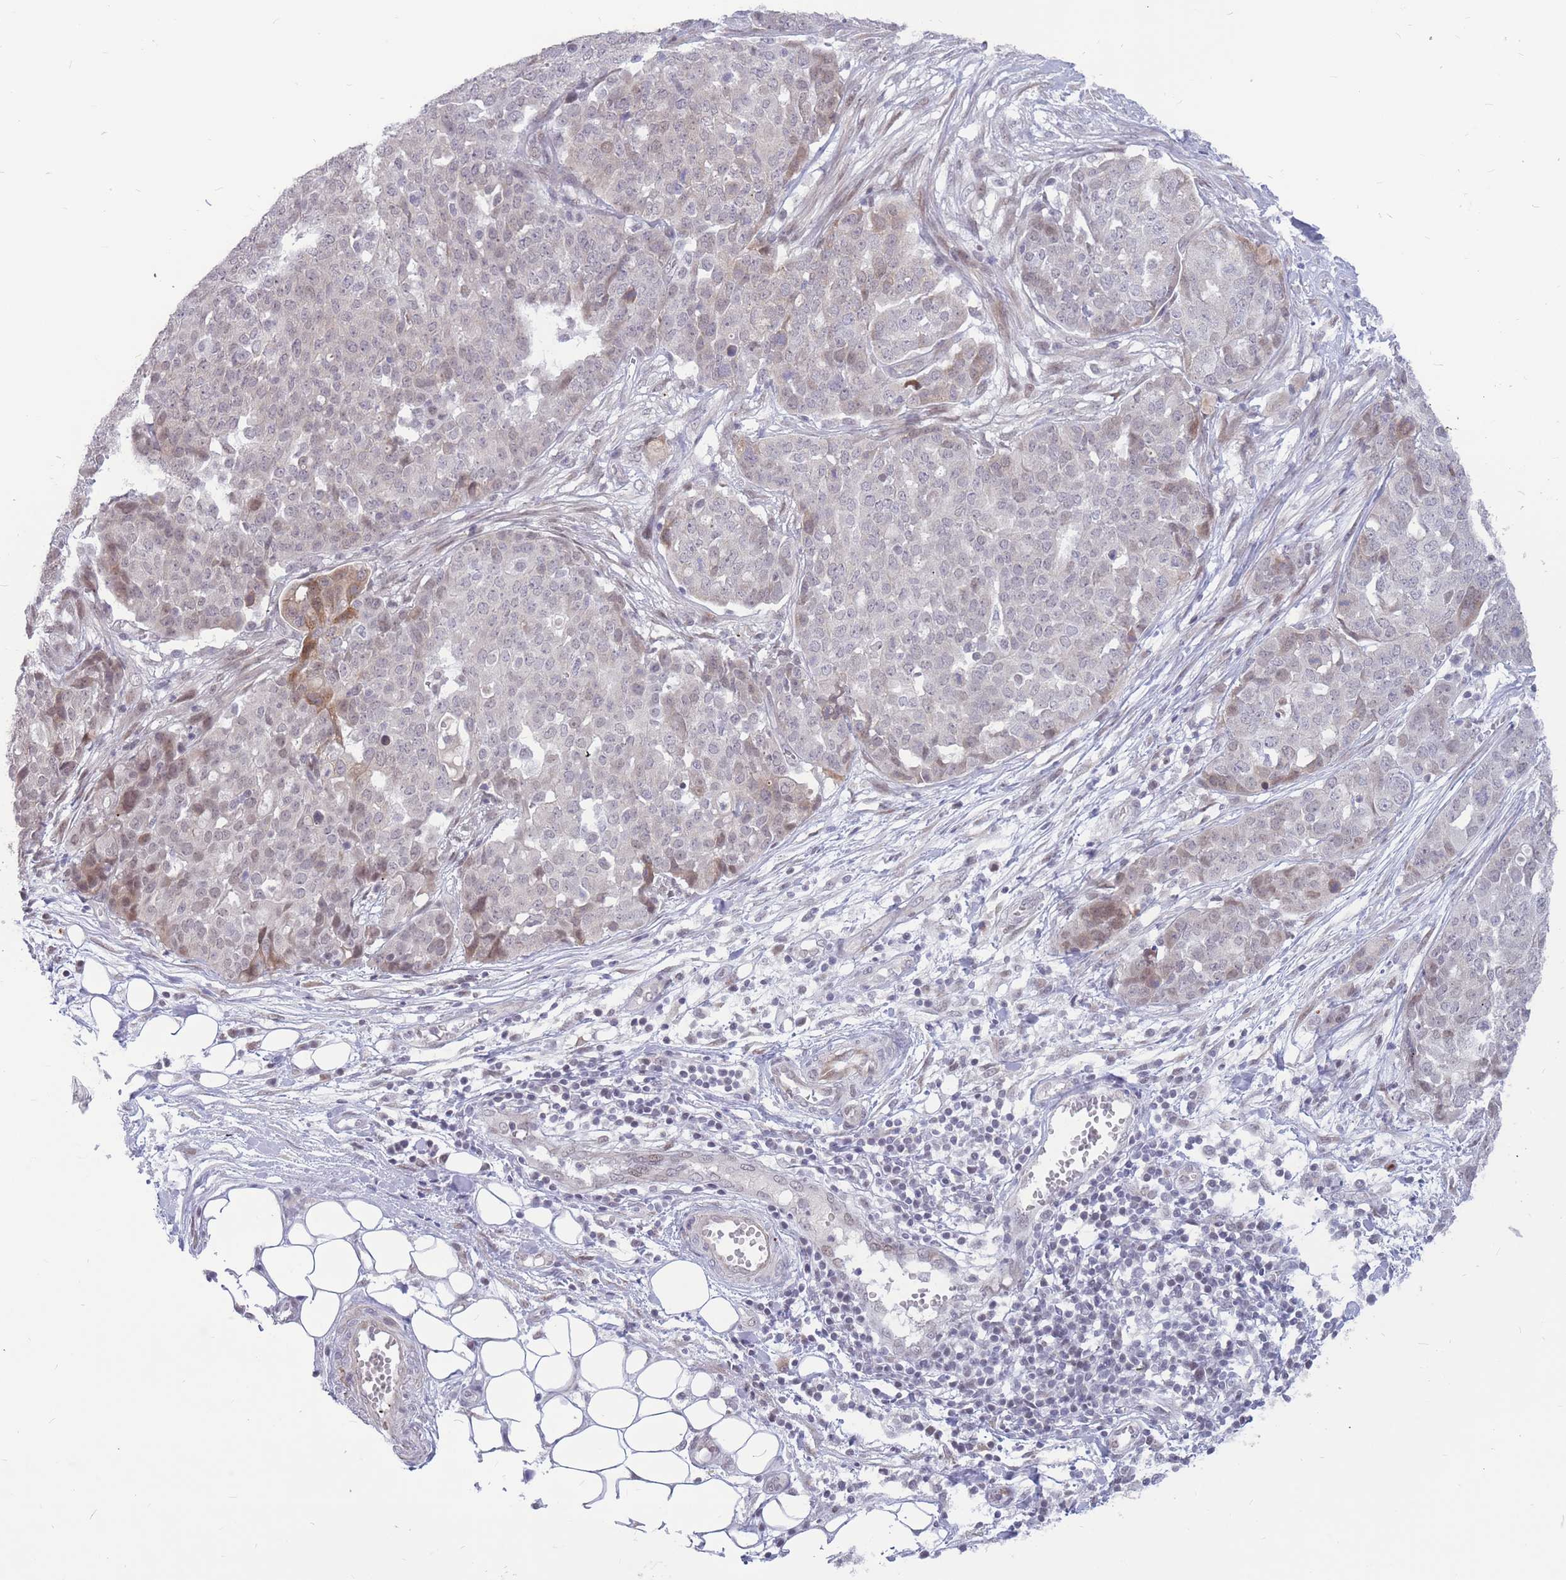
{"staining": {"intensity": "weak", "quantity": "<25%", "location": "cytoplasmic/membranous"}, "tissue": "ovarian cancer", "cell_type": "Tumor cells", "image_type": "cancer", "snomed": [{"axis": "morphology", "description": "Cystadenocarcinoma, serous, NOS"}, {"axis": "topography", "description": "Soft tissue"}, {"axis": "topography", "description": "Ovary"}], "caption": "This histopathology image is of serous cystadenocarcinoma (ovarian) stained with immunohistochemistry (IHC) to label a protein in brown with the nuclei are counter-stained blue. There is no positivity in tumor cells. (DAB immunohistochemistry with hematoxylin counter stain).", "gene": "ADD2", "patient": {"sex": "female", "age": 57}}